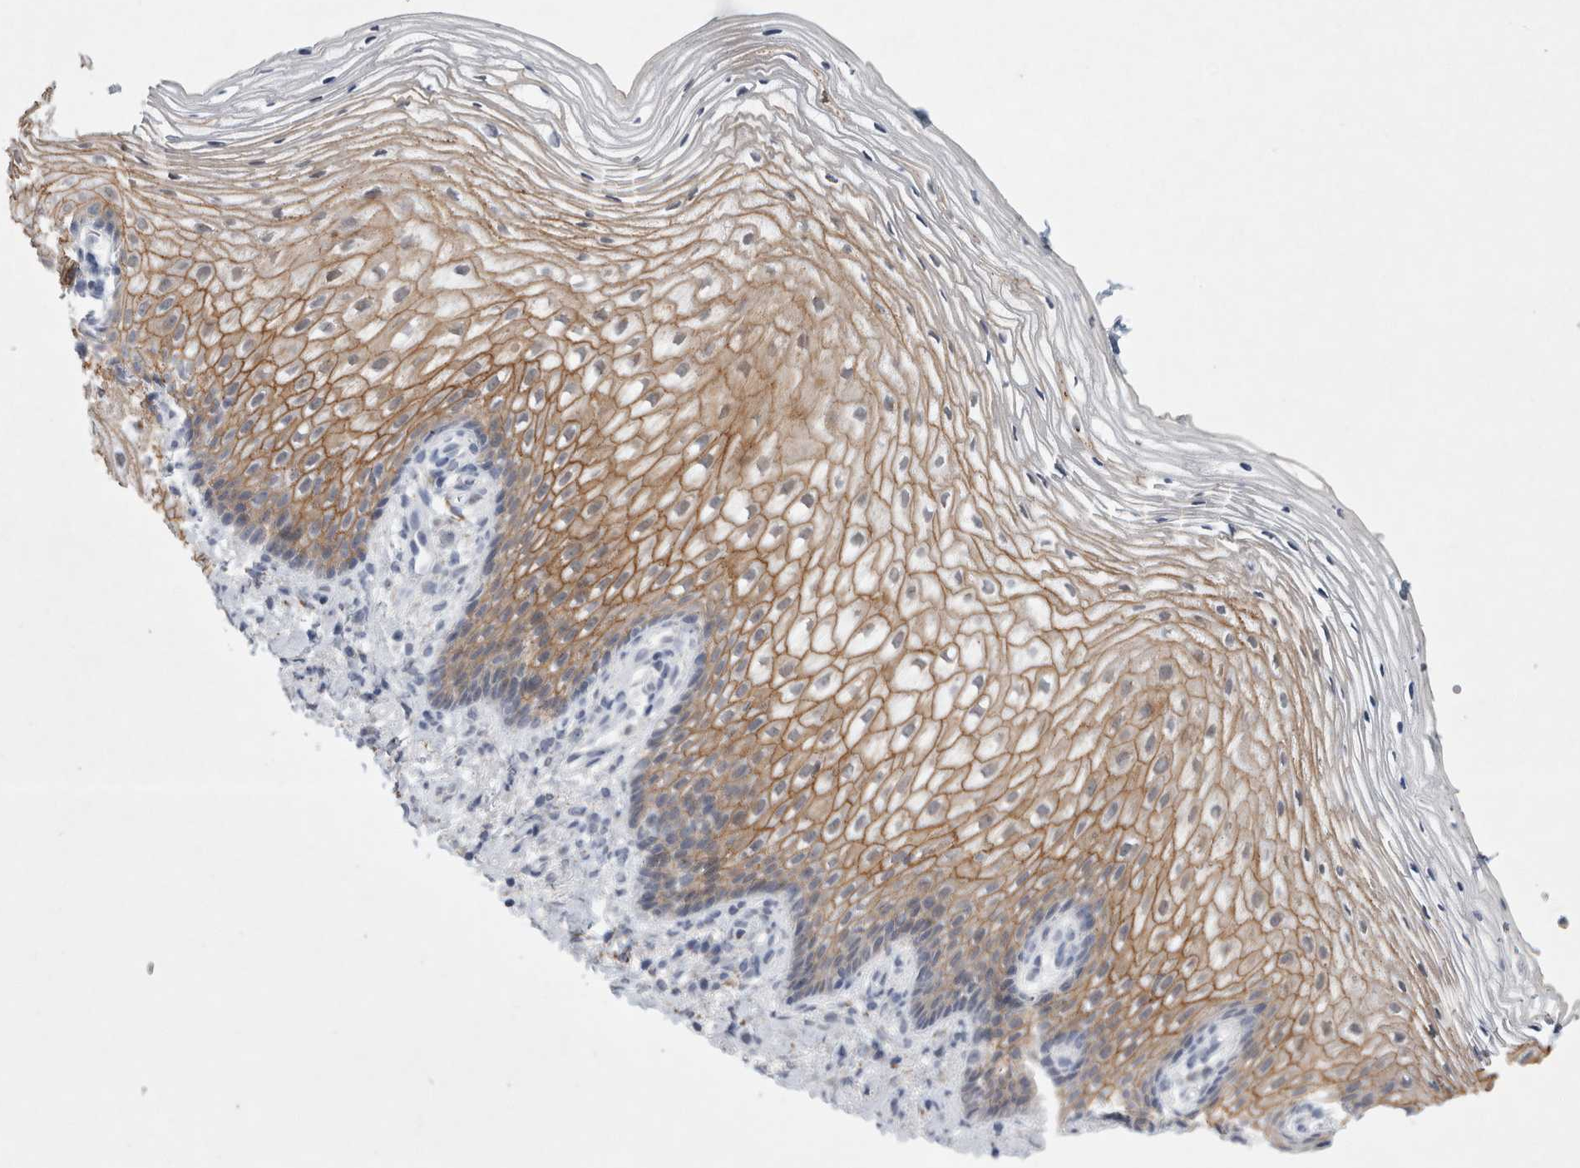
{"staining": {"intensity": "moderate", "quantity": "25%-75%", "location": "cytoplasmic/membranous"}, "tissue": "vagina", "cell_type": "Squamous epithelial cells", "image_type": "normal", "snomed": [{"axis": "morphology", "description": "Normal tissue, NOS"}, {"axis": "topography", "description": "Vagina"}], "caption": "This micrograph displays IHC staining of unremarkable human vagina, with medium moderate cytoplasmic/membranous positivity in approximately 25%-75% of squamous epithelial cells.", "gene": "NIPA1", "patient": {"sex": "female", "age": 60}}